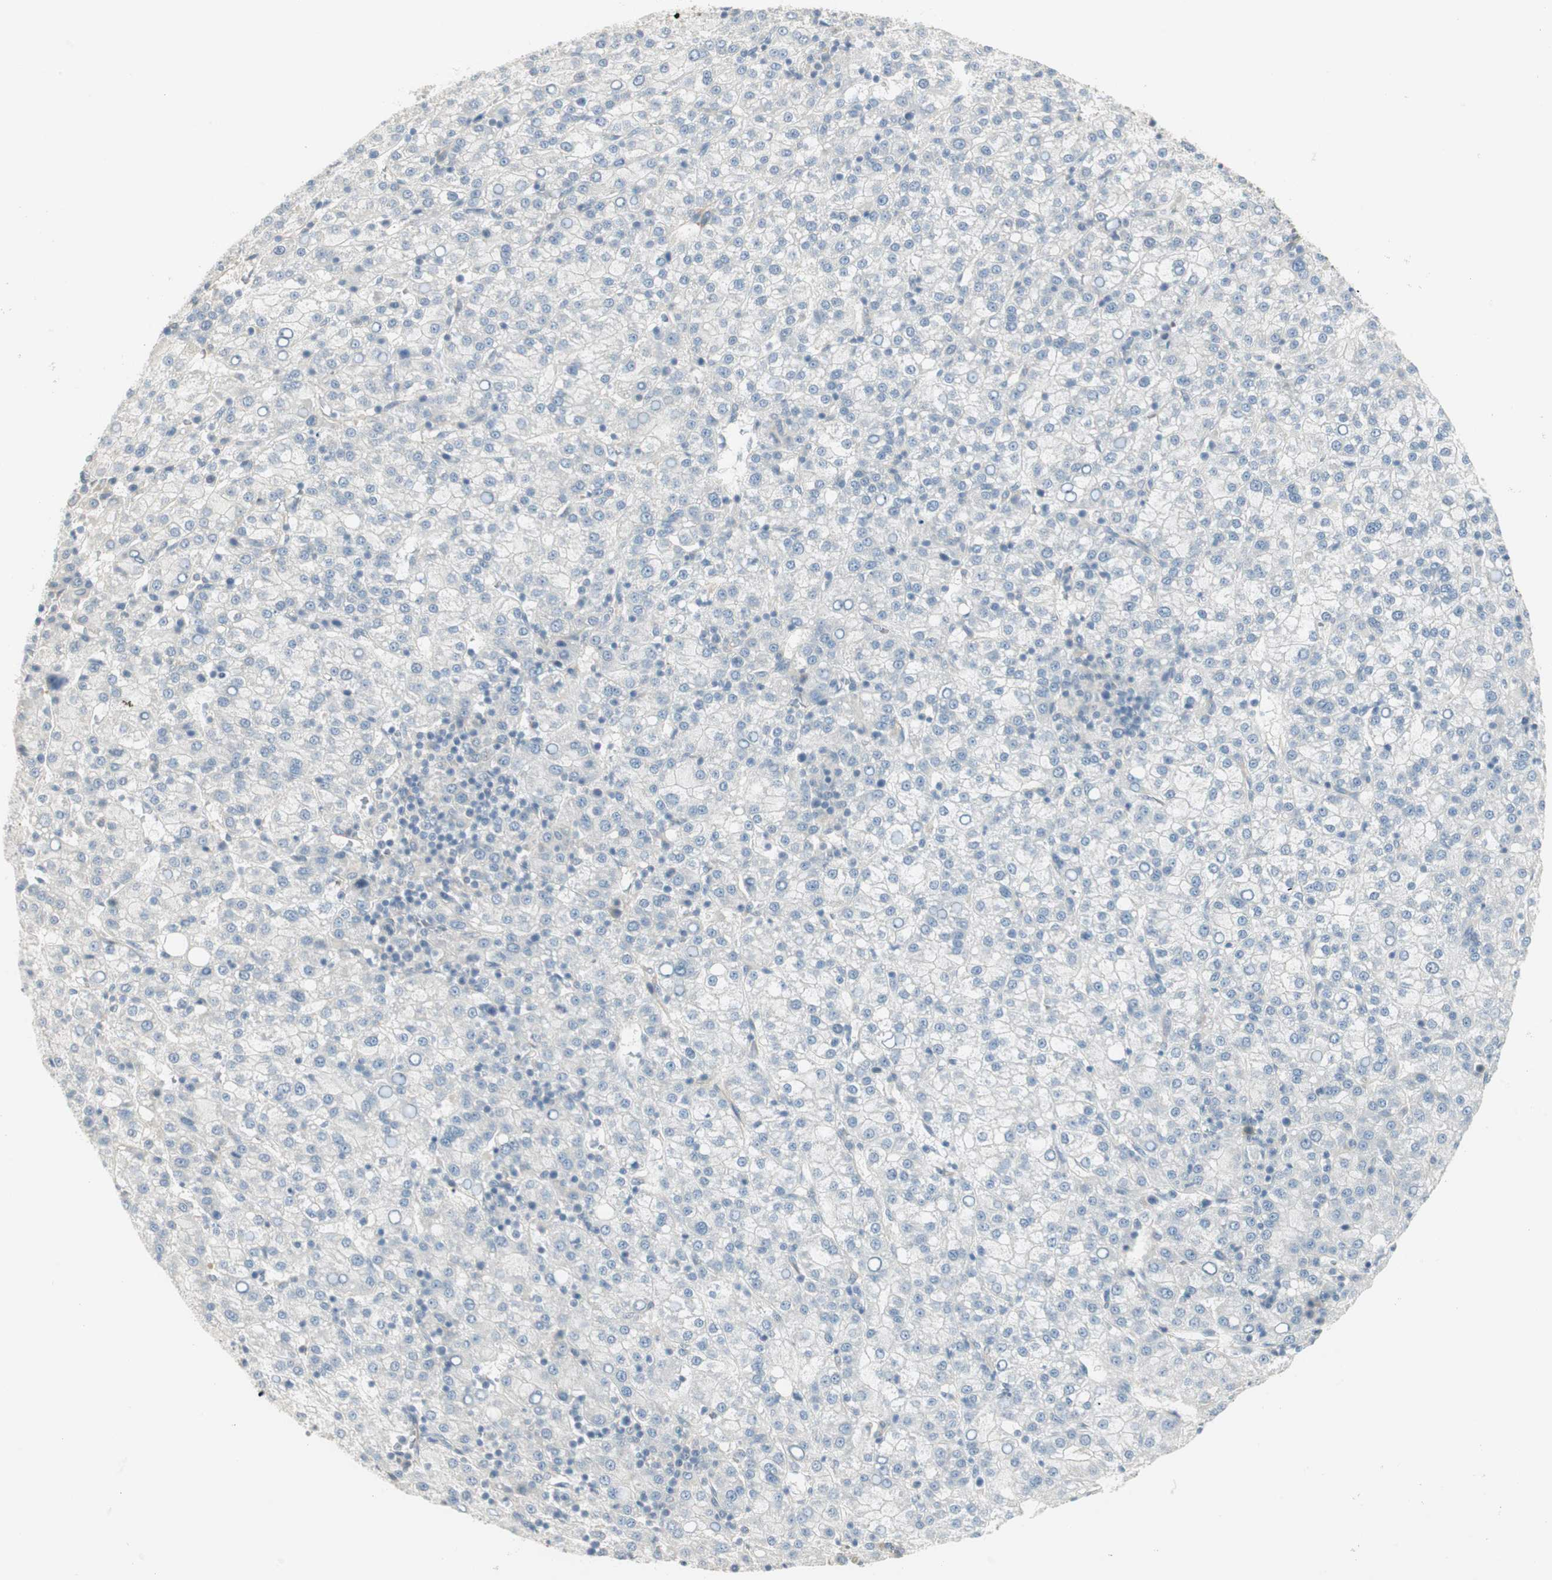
{"staining": {"intensity": "negative", "quantity": "none", "location": "none"}, "tissue": "liver cancer", "cell_type": "Tumor cells", "image_type": "cancer", "snomed": [{"axis": "morphology", "description": "Carcinoma, Hepatocellular, NOS"}, {"axis": "topography", "description": "Liver"}], "caption": "There is no significant positivity in tumor cells of hepatocellular carcinoma (liver). The staining is performed using DAB brown chromogen with nuclei counter-stained in using hematoxylin.", "gene": "STON1-GTF2A1L", "patient": {"sex": "female", "age": 58}}